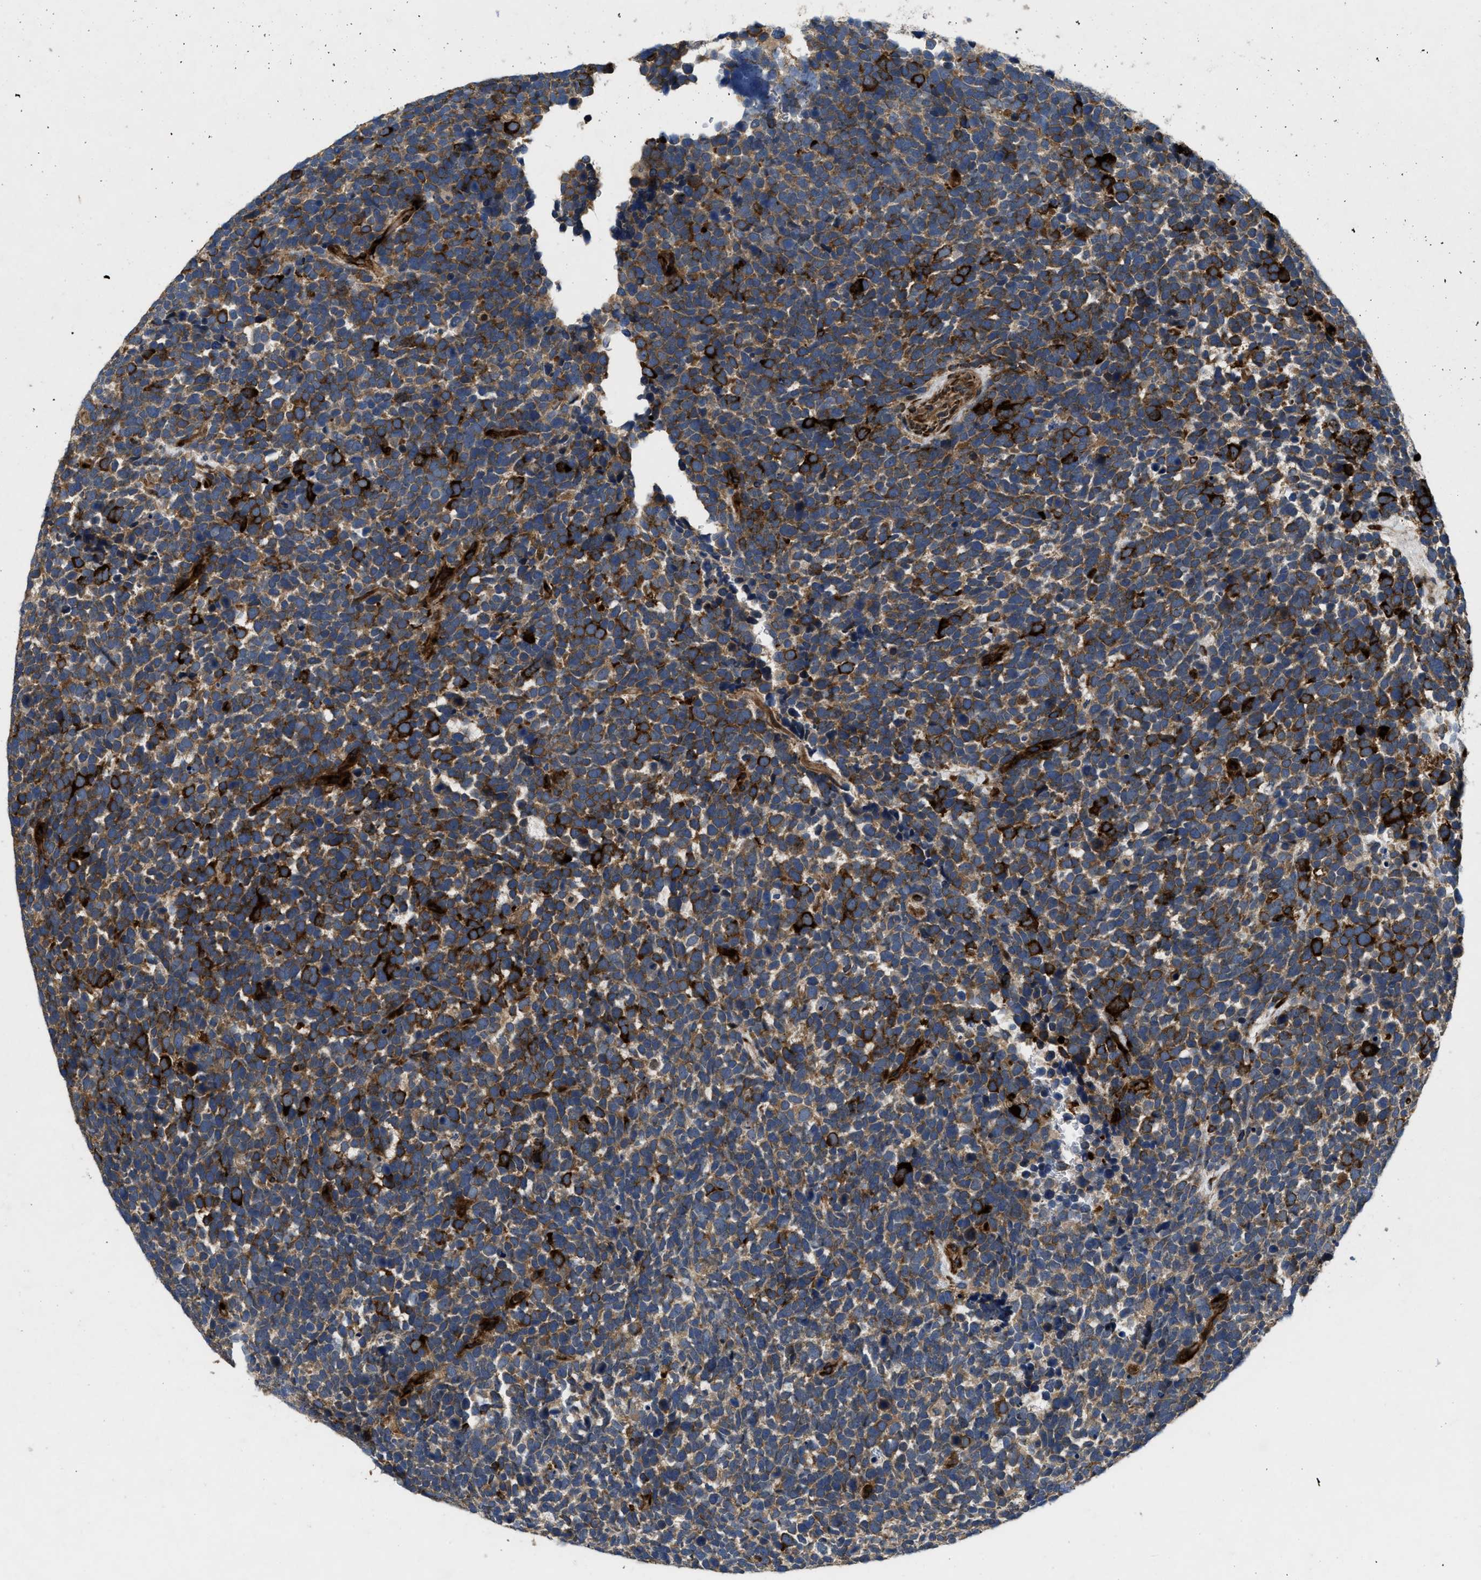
{"staining": {"intensity": "strong", "quantity": ">75%", "location": "cytoplasmic/membranous"}, "tissue": "urothelial cancer", "cell_type": "Tumor cells", "image_type": "cancer", "snomed": [{"axis": "morphology", "description": "Urothelial carcinoma, High grade"}, {"axis": "topography", "description": "Urinary bladder"}], "caption": "Immunohistochemistry (IHC) micrograph of human urothelial carcinoma (high-grade) stained for a protein (brown), which exhibits high levels of strong cytoplasmic/membranous staining in about >75% of tumor cells.", "gene": "HSPA12B", "patient": {"sex": "female", "age": 82}}